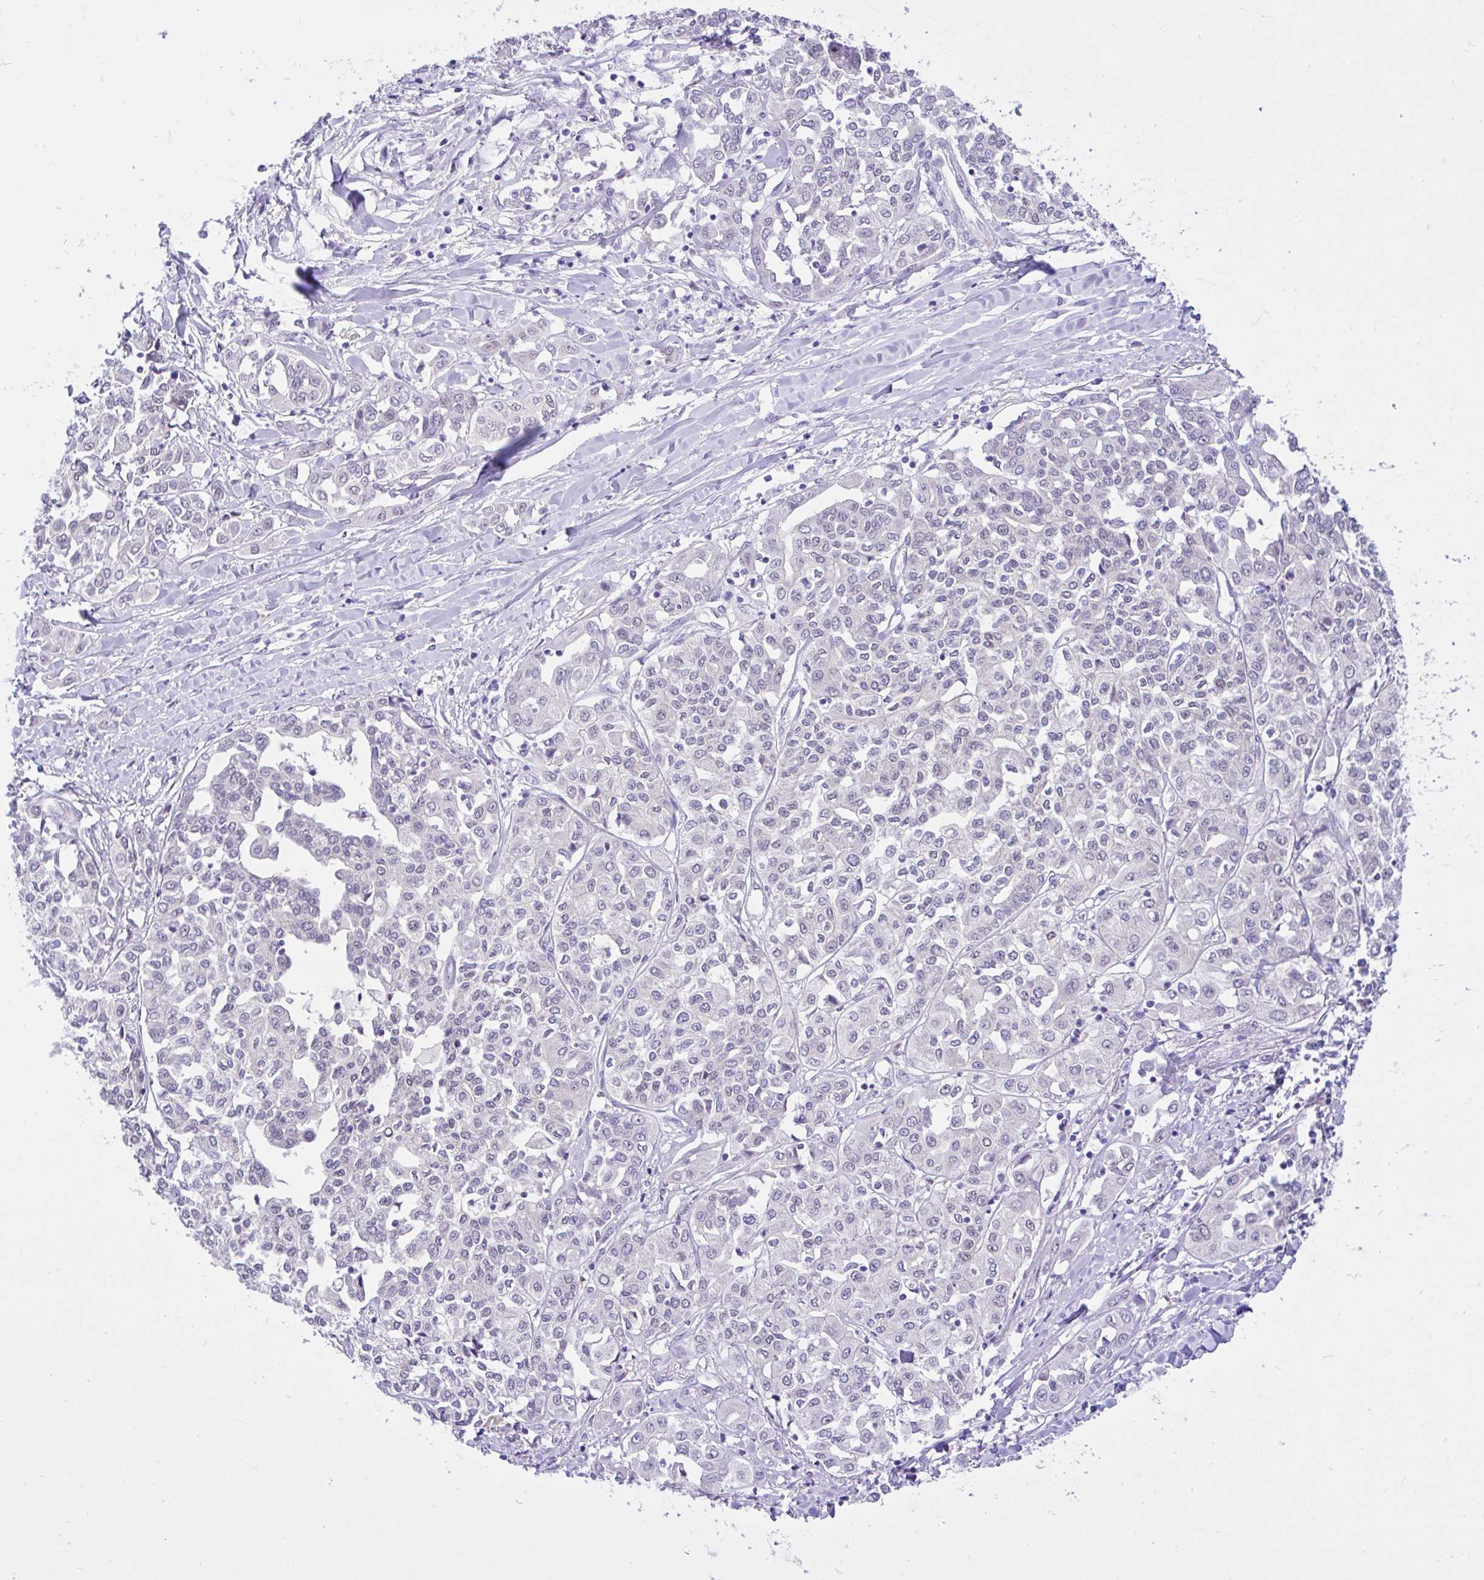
{"staining": {"intensity": "negative", "quantity": "none", "location": "none"}, "tissue": "liver cancer", "cell_type": "Tumor cells", "image_type": "cancer", "snomed": [{"axis": "morphology", "description": "Cholangiocarcinoma"}, {"axis": "topography", "description": "Liver"}], "caption": "Tumor cells are negative for brown protein staining in liver cancer (cholangiocarcinoma).", "gene": "ANO4", "patient": {"sex": "female", "age": 77}}